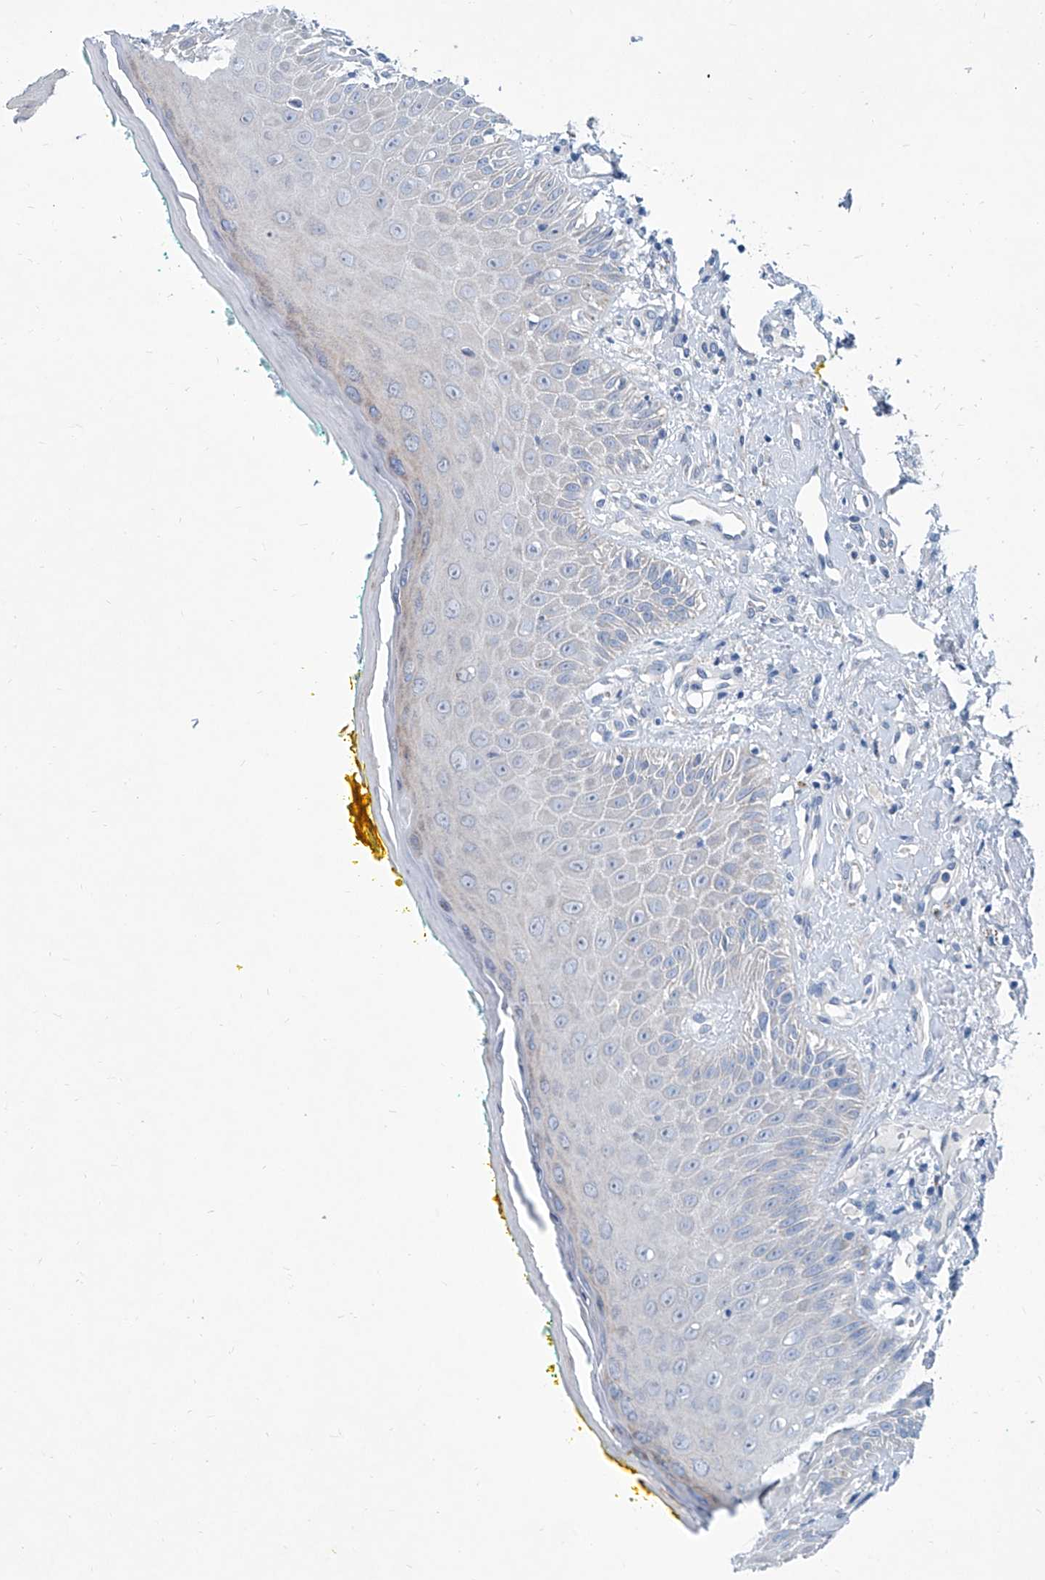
{"staining": {"intensity": "negative", "quantity": "none", "location": "none"}, "tissue": "oral mucosa", "cell_type": "Squamous epithelial cells", "image_type": "normal", "snomed": [{"axis": "morphology", "description": "Normal tissue, NOS"}, {"axis": "topography", "description": "Oral tissue"}], "caption": "Immunohistochemistry (IHC) of normal human oral mucosa reveals no staining in squamous epithelial cells.", "gene": "ZNF519", "patient": {"sex": "female", "age": 70}}